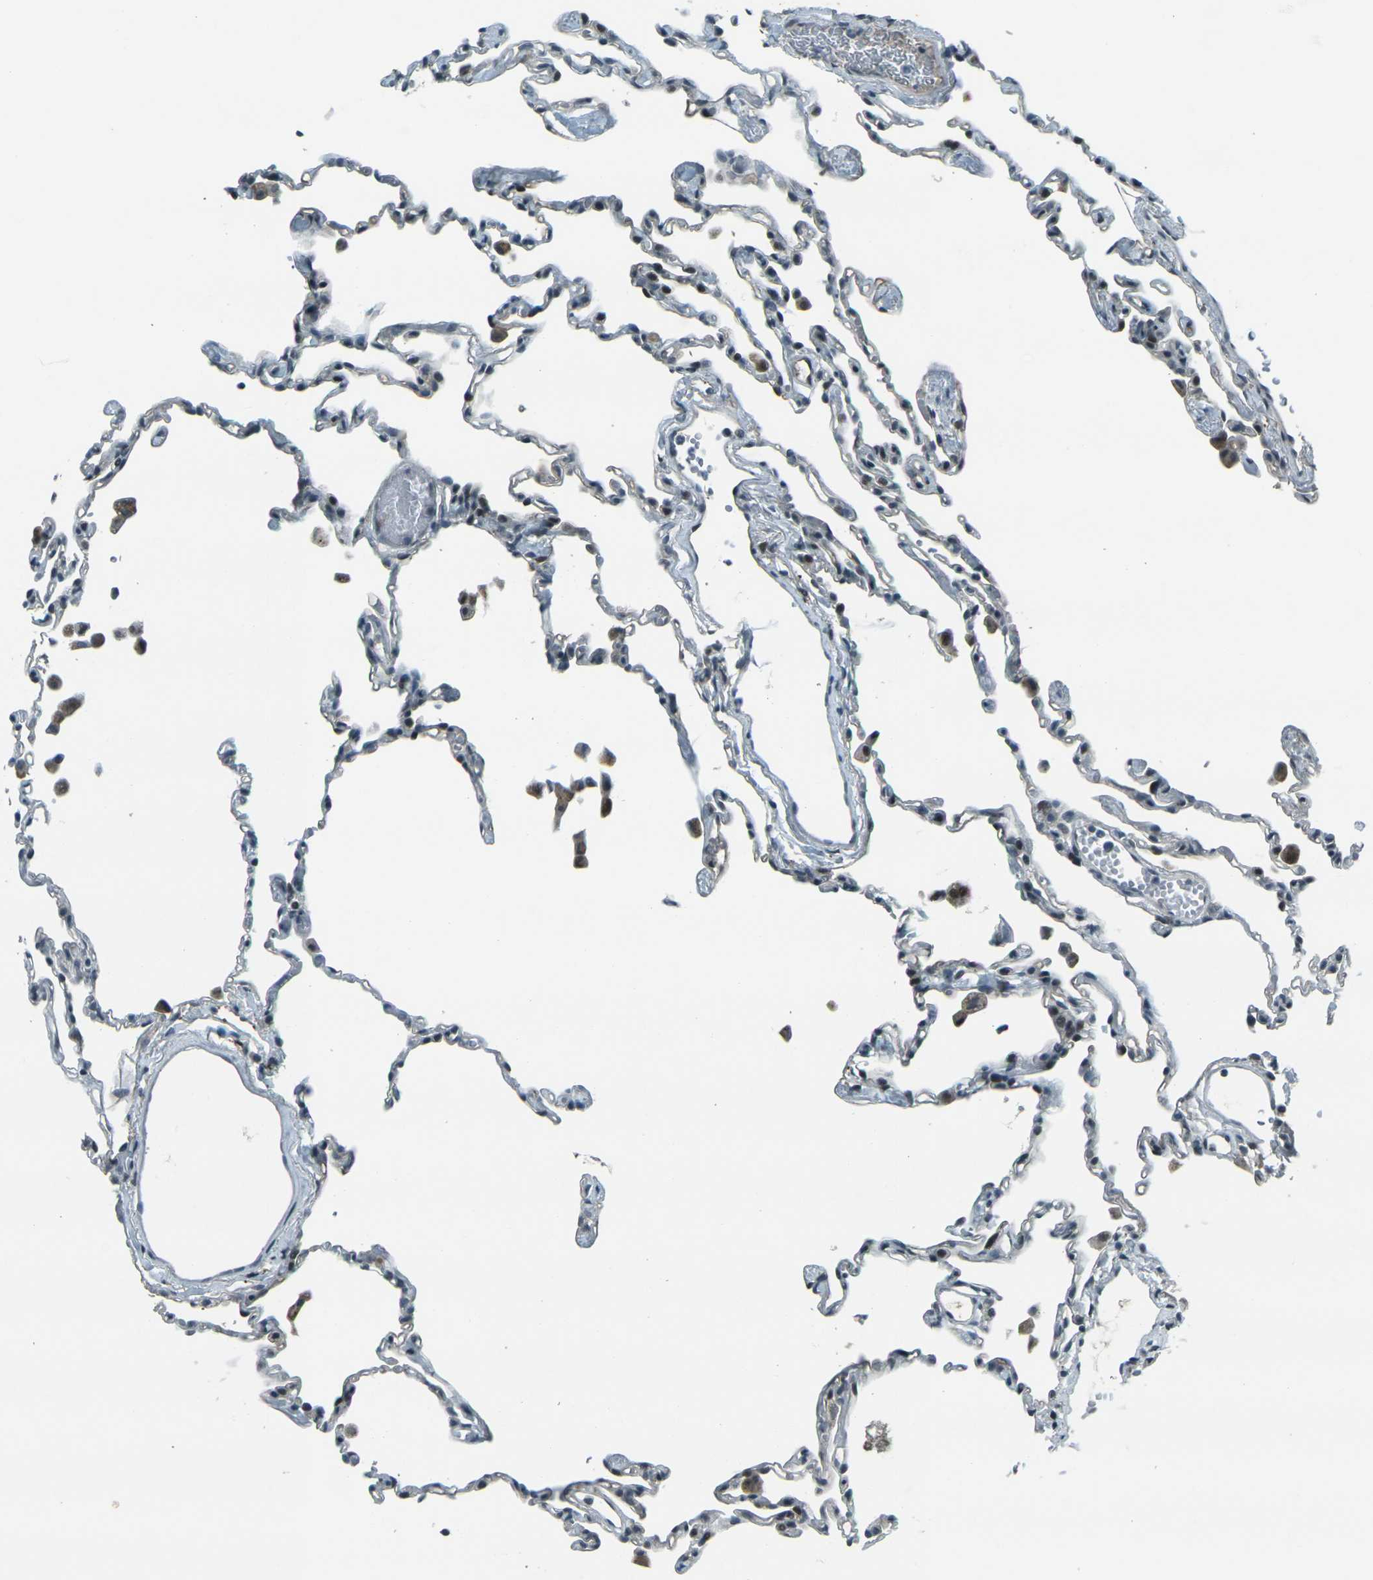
{"staining": {"intensity": "negative", "quantity": "none", "location": "none"}, "tissue": "lung", "cell_type": "Alveolar cells", "image_type": "normal", "snomed": [{"axis": "morphology", "description": "Normal tissue, NOS"}, {"axis": "topography", "description": "Lung"}], "caption": "This is an immunohistochemistry image of unremarkable lung. There is no expression in alveolar cells.", "gene": "GPR19", "patient": {"sex": "female", "age": 49}}